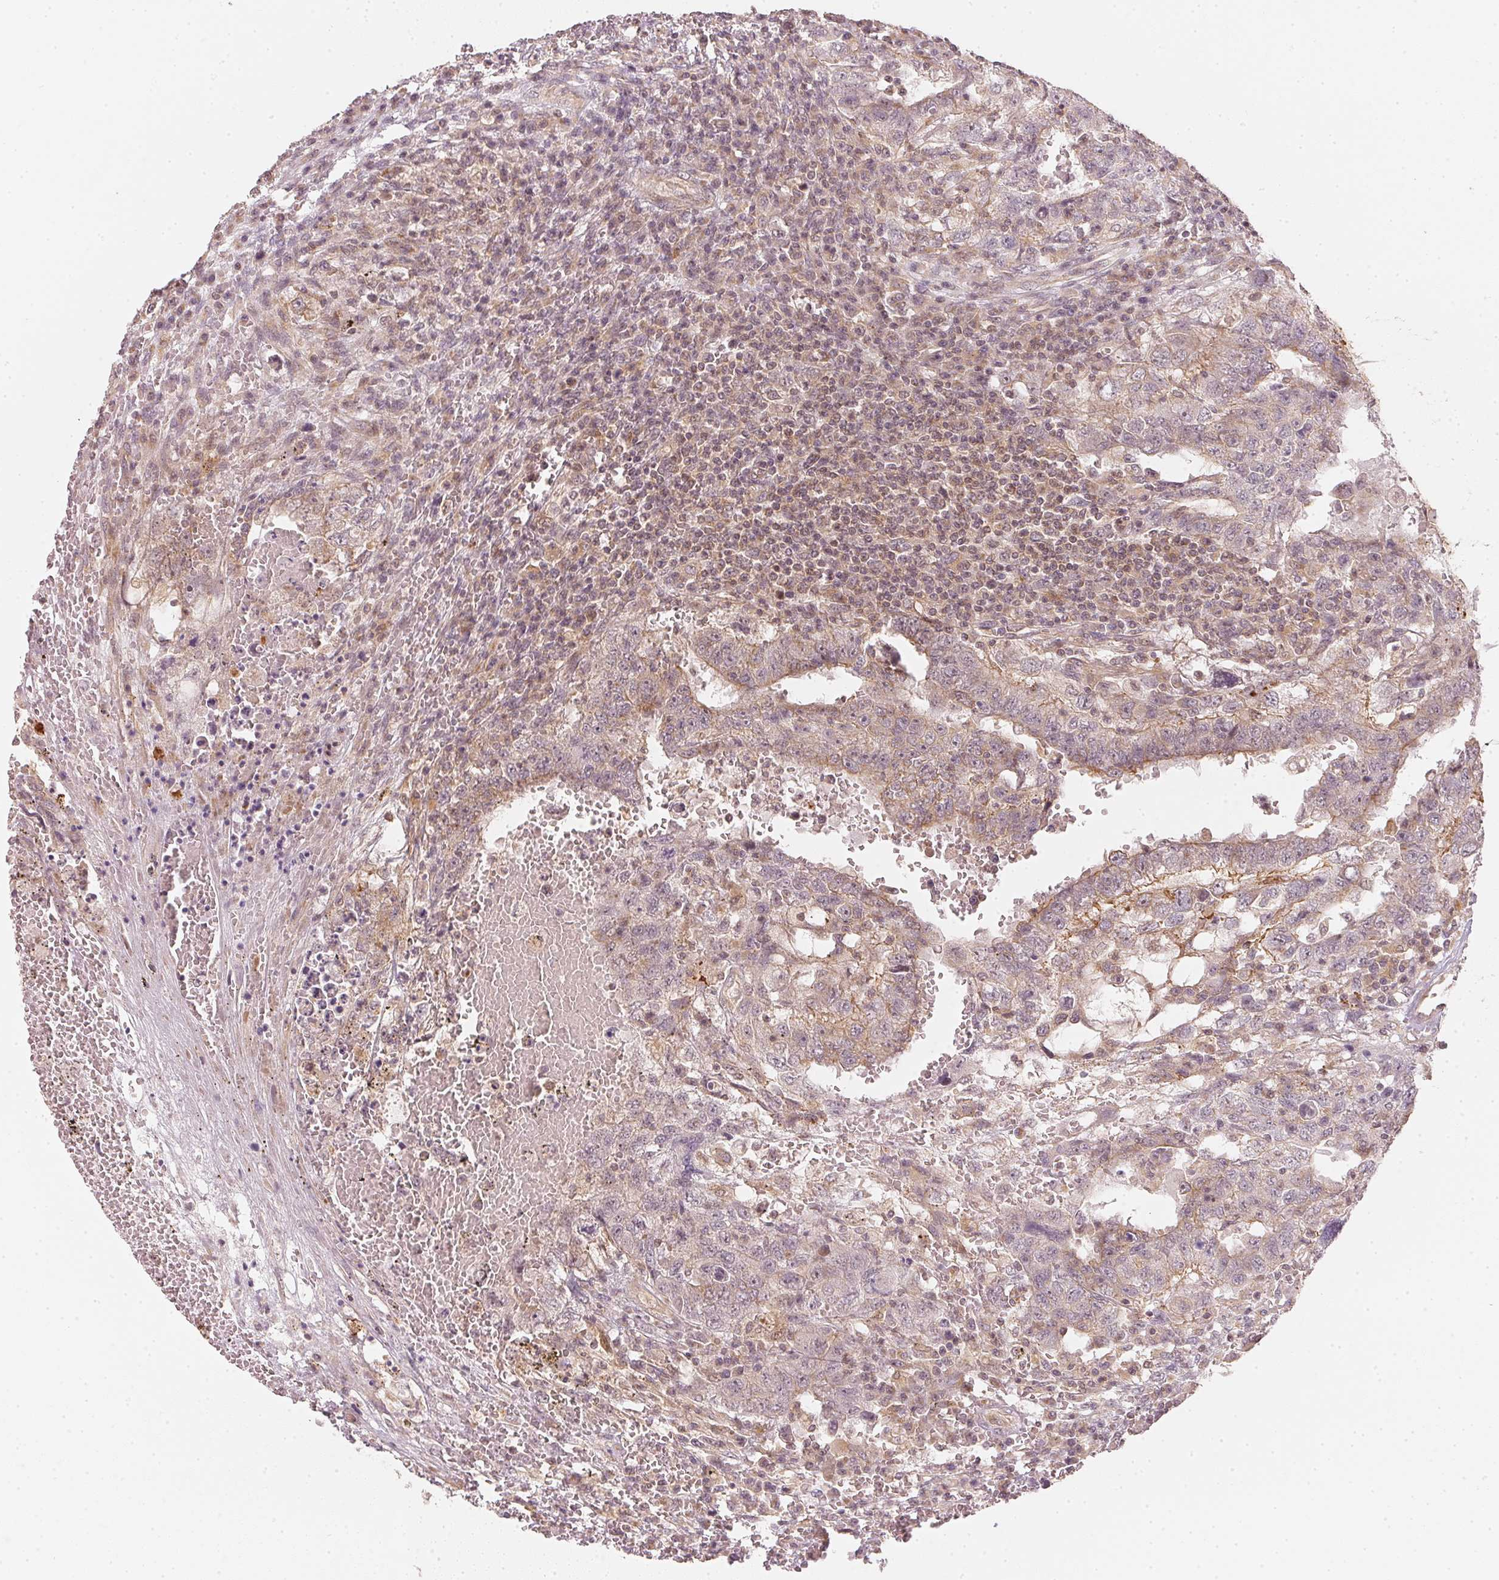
{"staining": {"intensity": "weak", "quantity": "25%-75%", "location": "cytoplasmic/membranous"}, "tissue": "testis cancer", "cell_type": "Tumor cells", "image_type": "cancer", "snomed": [{"axis": "morphology", "description": "Carcinoma, Embryonal, NOS"}, {"axis": "topography", "description": "Testis"}], "caption": "Immunohistochemistry histopathology image of testis cancer (embryonal carcinoma) stained for a protein (brown), which reveals low levels of weak cytoplasmic/membranous staining in approximately 25%-75% of tumor cells.", "gene": "WDR54", "patient": {"sex": "male", "age": 26}}